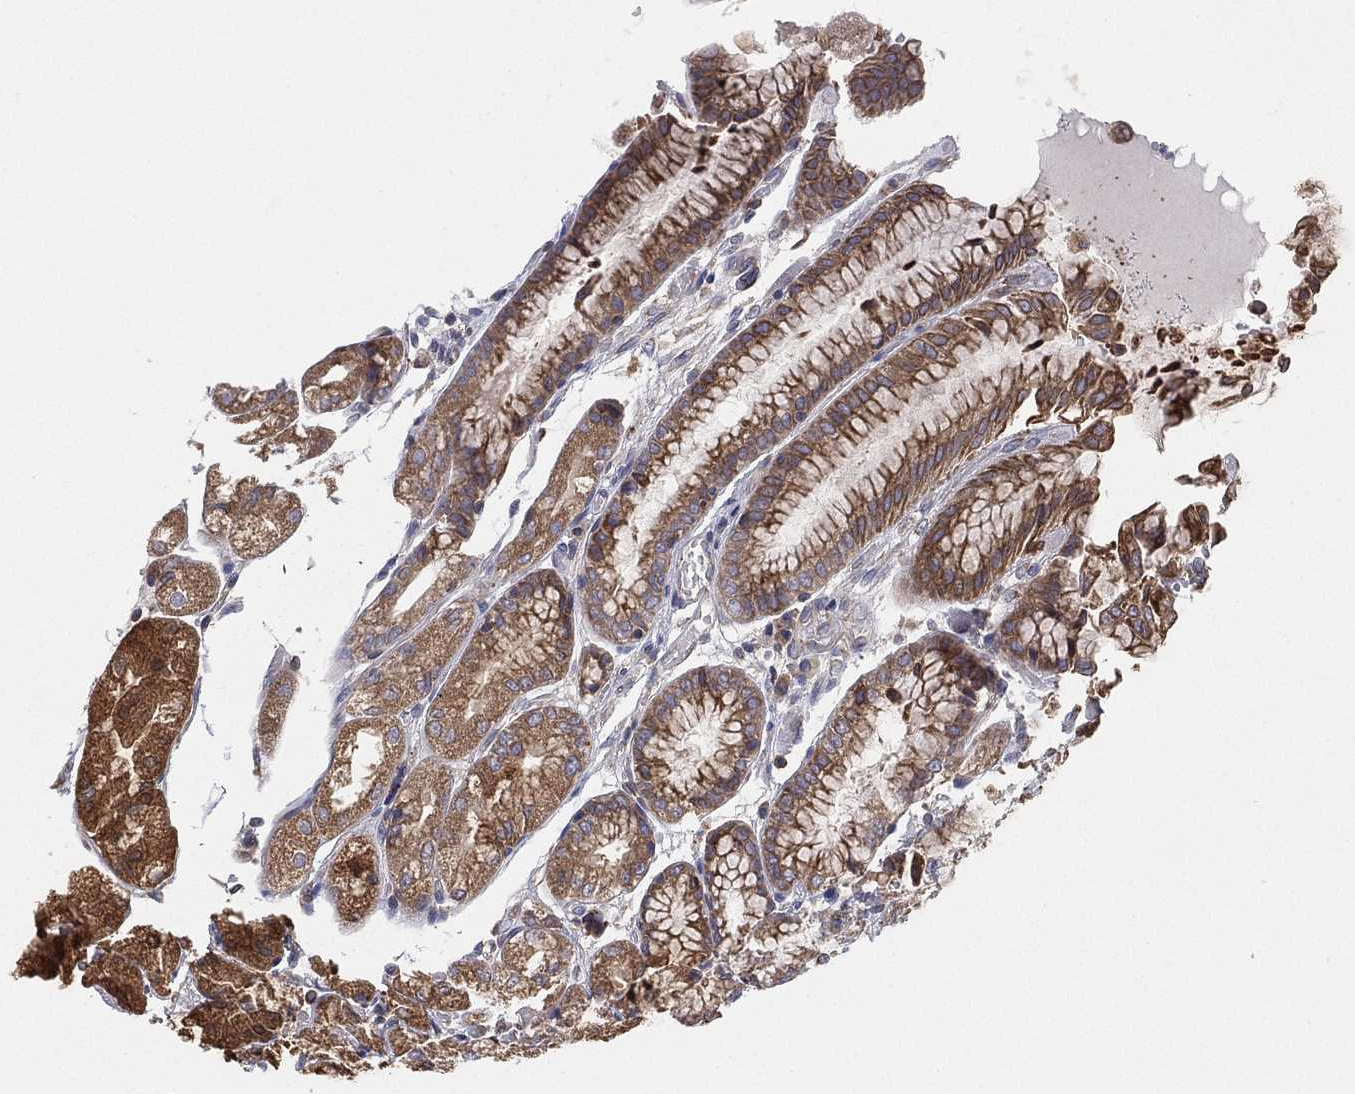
{"staining": {"intensity": "moderate", "quantity": ">75%", "location": "cytoplasmic/membranous"}, "tissue": "stomach", "cell_type": "Glandular cells", "image_type": "normal", "snomed": [{"axis": "morphology", "description": "Normal tissue, NOS"}, {"axis": "topography", "description": "Stomach, upper"}], "caption": "Protein analysis of unremarkable stomach displays moderate cytoplasmic/membranous positivity in approximately >75% of glandular cells.", "gene": "CYB5B", "patient": {"sex": "male", "age": 72}}